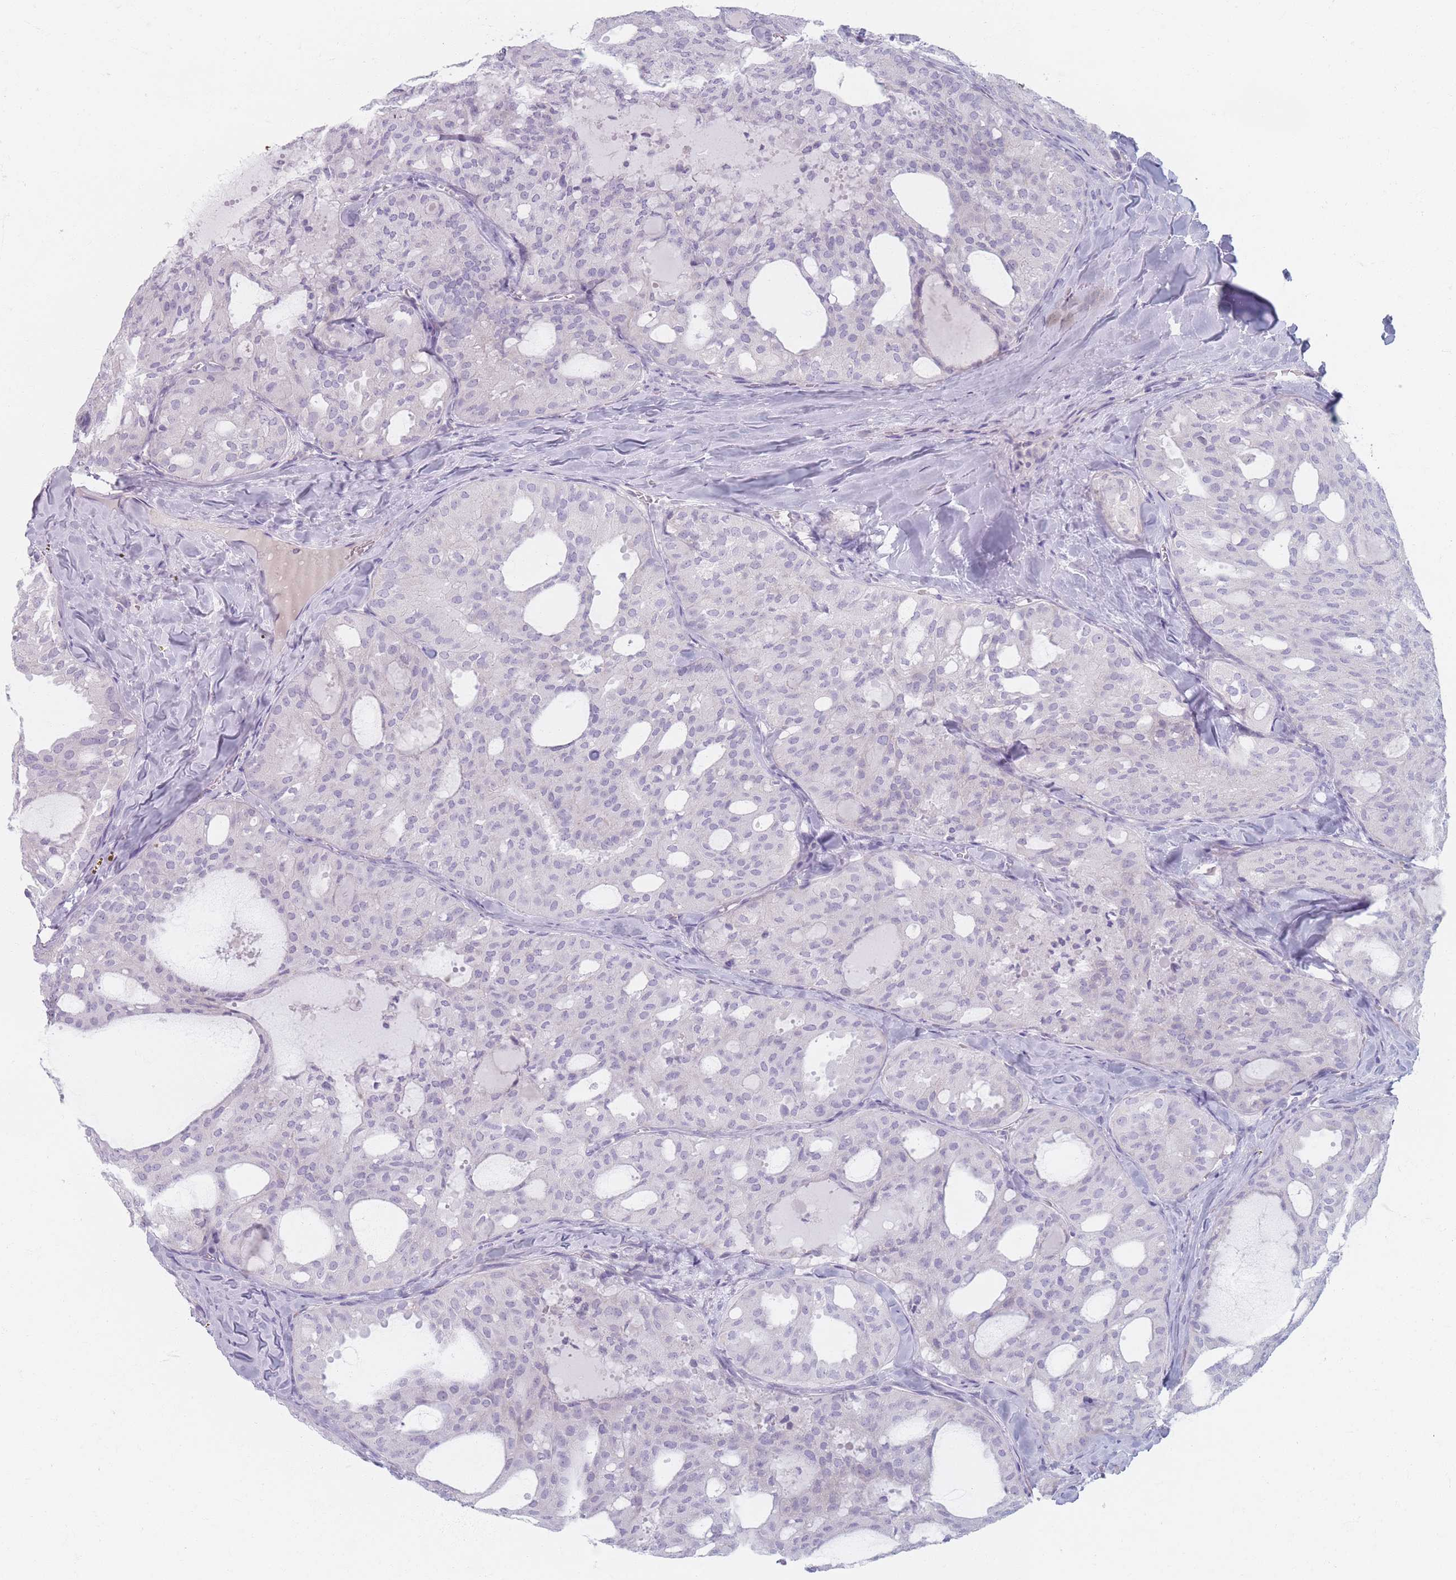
{"staining": {"intensity": "negative", "quantity": "none", "location": "none"}, "tissue": "thyroid cancer", "cell_type": "Tumor cells", "image_type": "cancer", "snomed": [{"axis": "morphology", "description": "Follicular adenoma carcinoma, NOS"}, {"axis": "topography", "description": "Thyroid gland"}], "caption": "Immunohistochemistry (IHC) micrograph of neoplastic tissue: human follicular adenoma carcinoma (thyroid) stained with DAB (3,3'-diaminobenzidine) shows no significant protein staining in tumor cells.", "gene": "PIGM", "patient": {"sex": "male", "age": 75}}